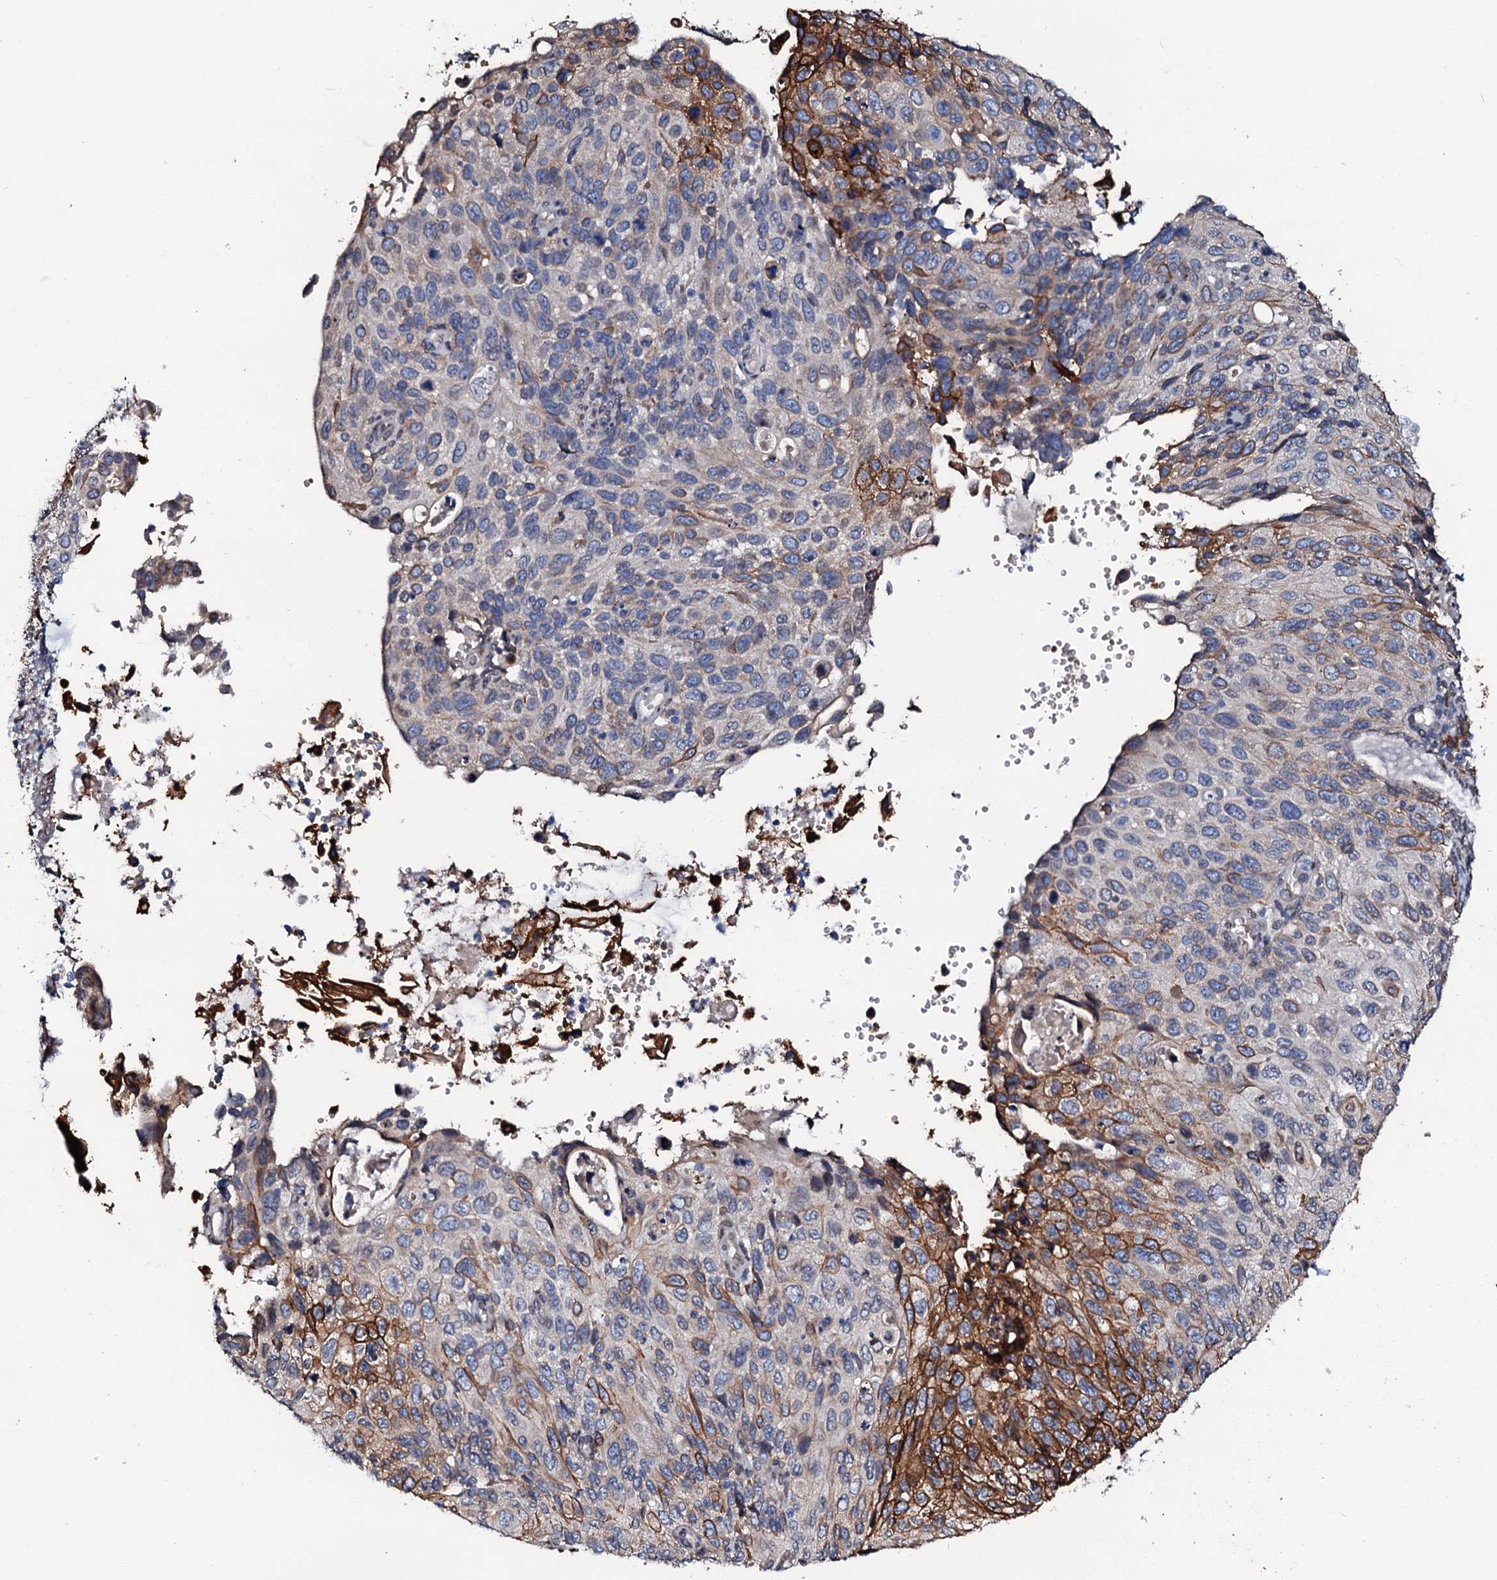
{"staining": {"intensity": "moderate", "quantity": "<25%", "location": "cytoplasmic/membranous"}, "tissue": "cervical cancer", "cell_type": "Tumor cells", "image_type": "cancer", "snomed": [{"axis": "morphology", "description": "Squamous cell carcinoma, NOS"}, {"axis": "topography", "description": "Cervix"}], "caption": "Immunohistochemical staining of human cervical cancer shows low levels of moderate cytoplasmic/membranous positivity in about <25% of tumor cells. The protein is shown in brown color, while the nuclei are stained blue.", "gene": "NRP2", "patient": {"sex": "female", "age": 70}}